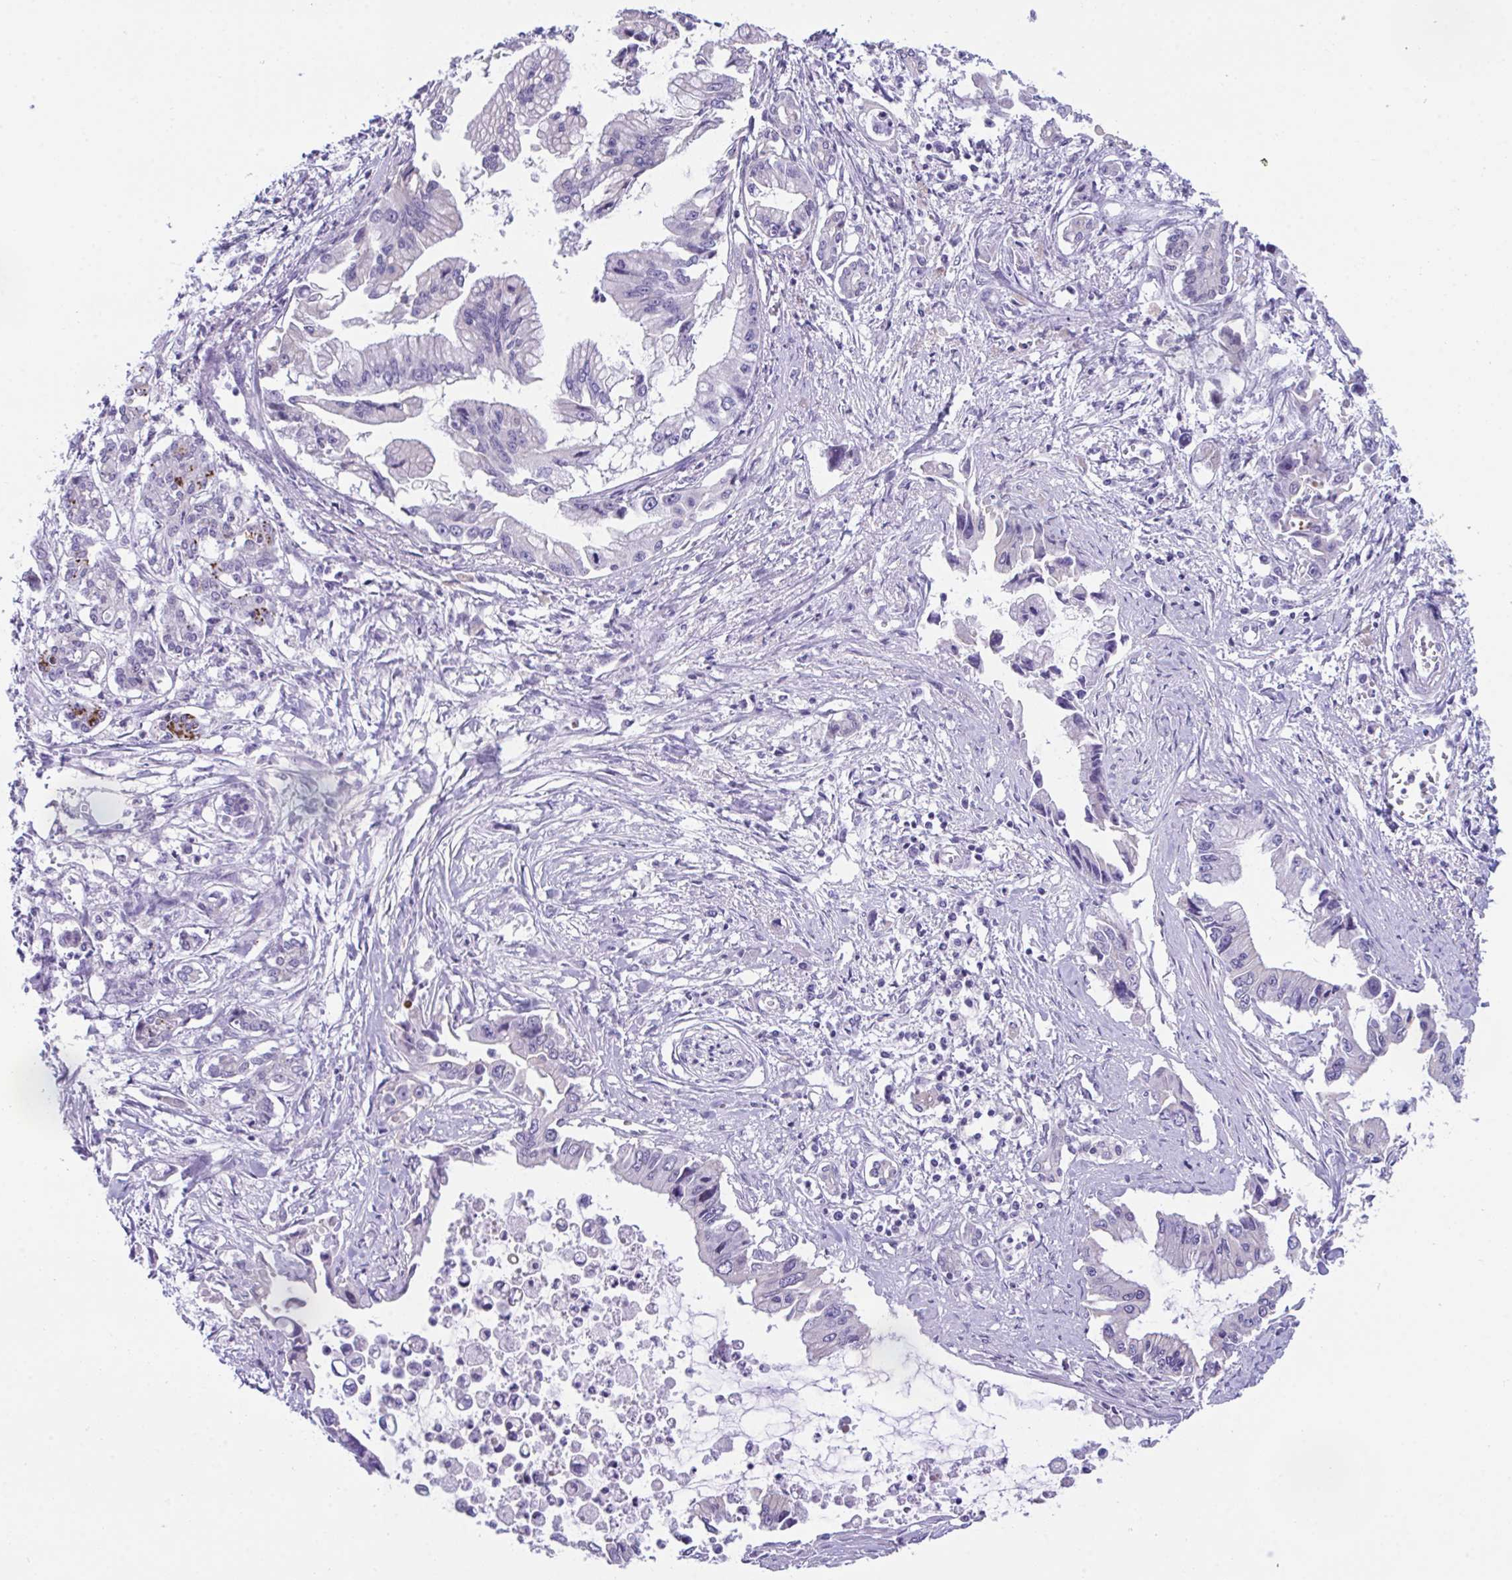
{"staining": {"intensity": "negative", "quantity": "none", "location": "none"}, "tissue": "pancreatic cancer", "cell_type": "Tumor cells", "image_type": "cancer", "snomed": [{"axis": "morphology", "description": "Adenocarcinoma, NOS"}, {"axis": "topography", "description": "Pancreas"}], "caption": "This is an immunohistochemistry photomicrograph of pancreatic cancer. There is no expression in tumor cells.", "gene": "ATP6V0D2", "patient": {"sex": "male", "age": 84}}